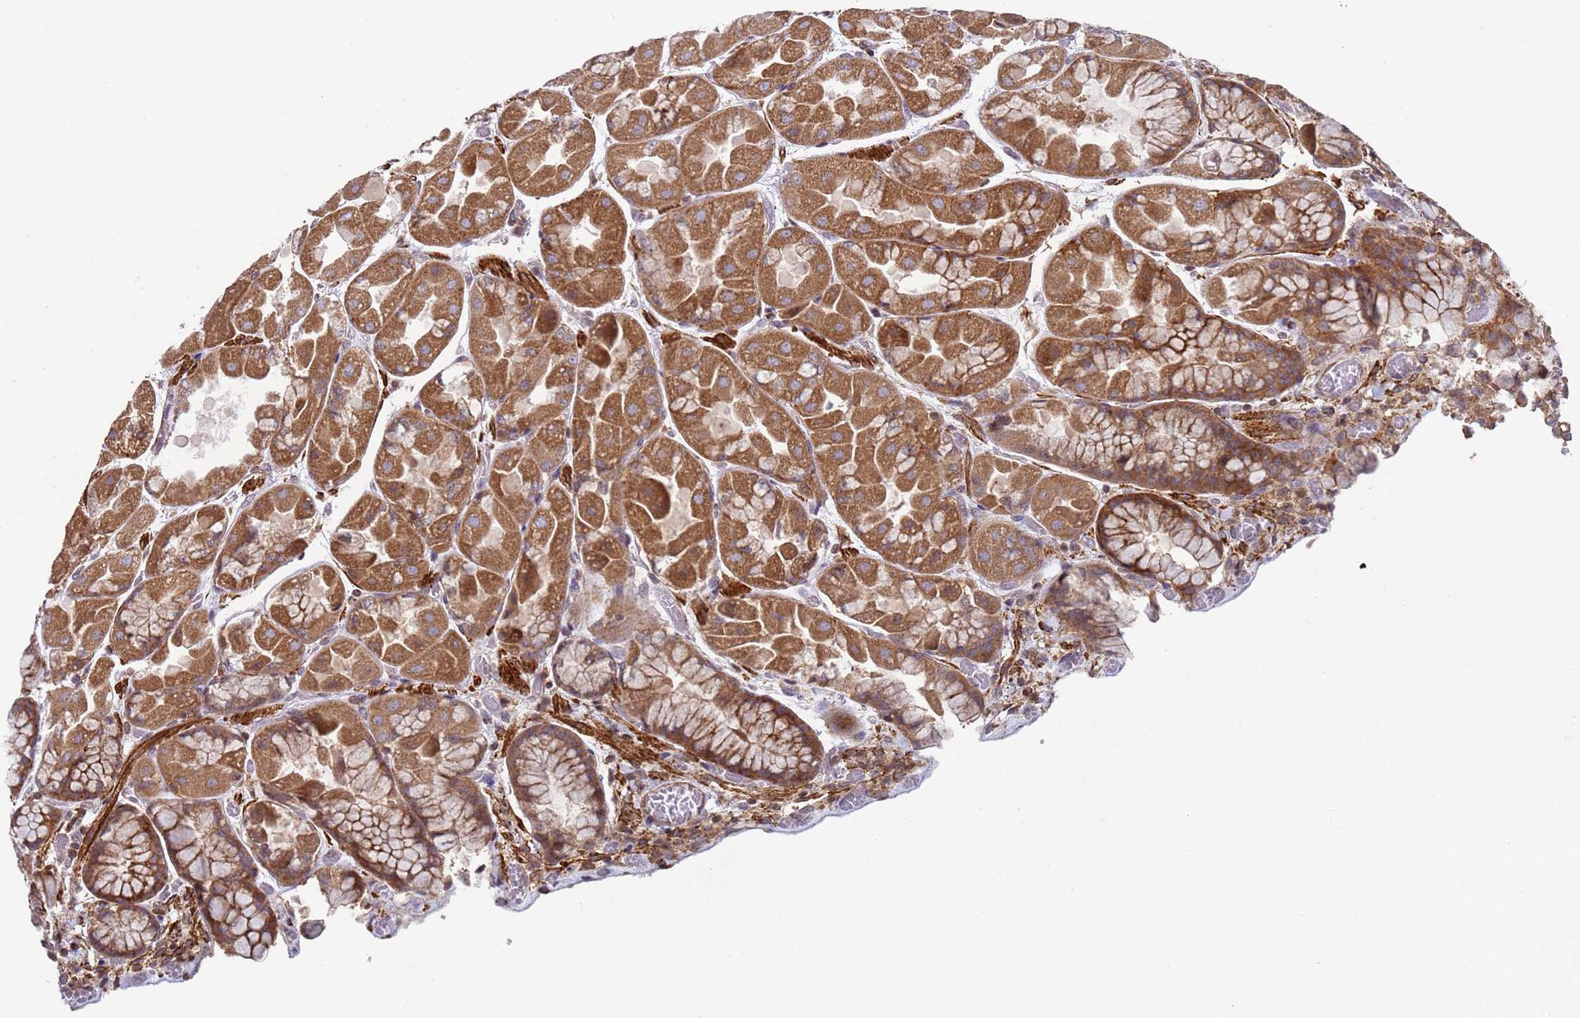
{"staining": {"intensity": "moderate", "quantity": ">75%", "location": "cytoplasmic/membranous"}, "tissue": "stomach", "cell_type": "Glandular cells", "image_type": "normal", "snomed": [{"axis": "morphology", "description": "Normal tissue, NOS"}, {"axis": "topography", "description": "Stomach"}], "caption": "Immunohistochemistry (IHC) (DAB) staining of normal stomach reveals moderate cytoplasmic/membranous protein expression in approximately >75% of glandular cells. (brown staining indicates protein expression, while blue staining denotes nuclei).", "gene": "SNAPC4", "patient": {"sex": "female", "age": 61}}